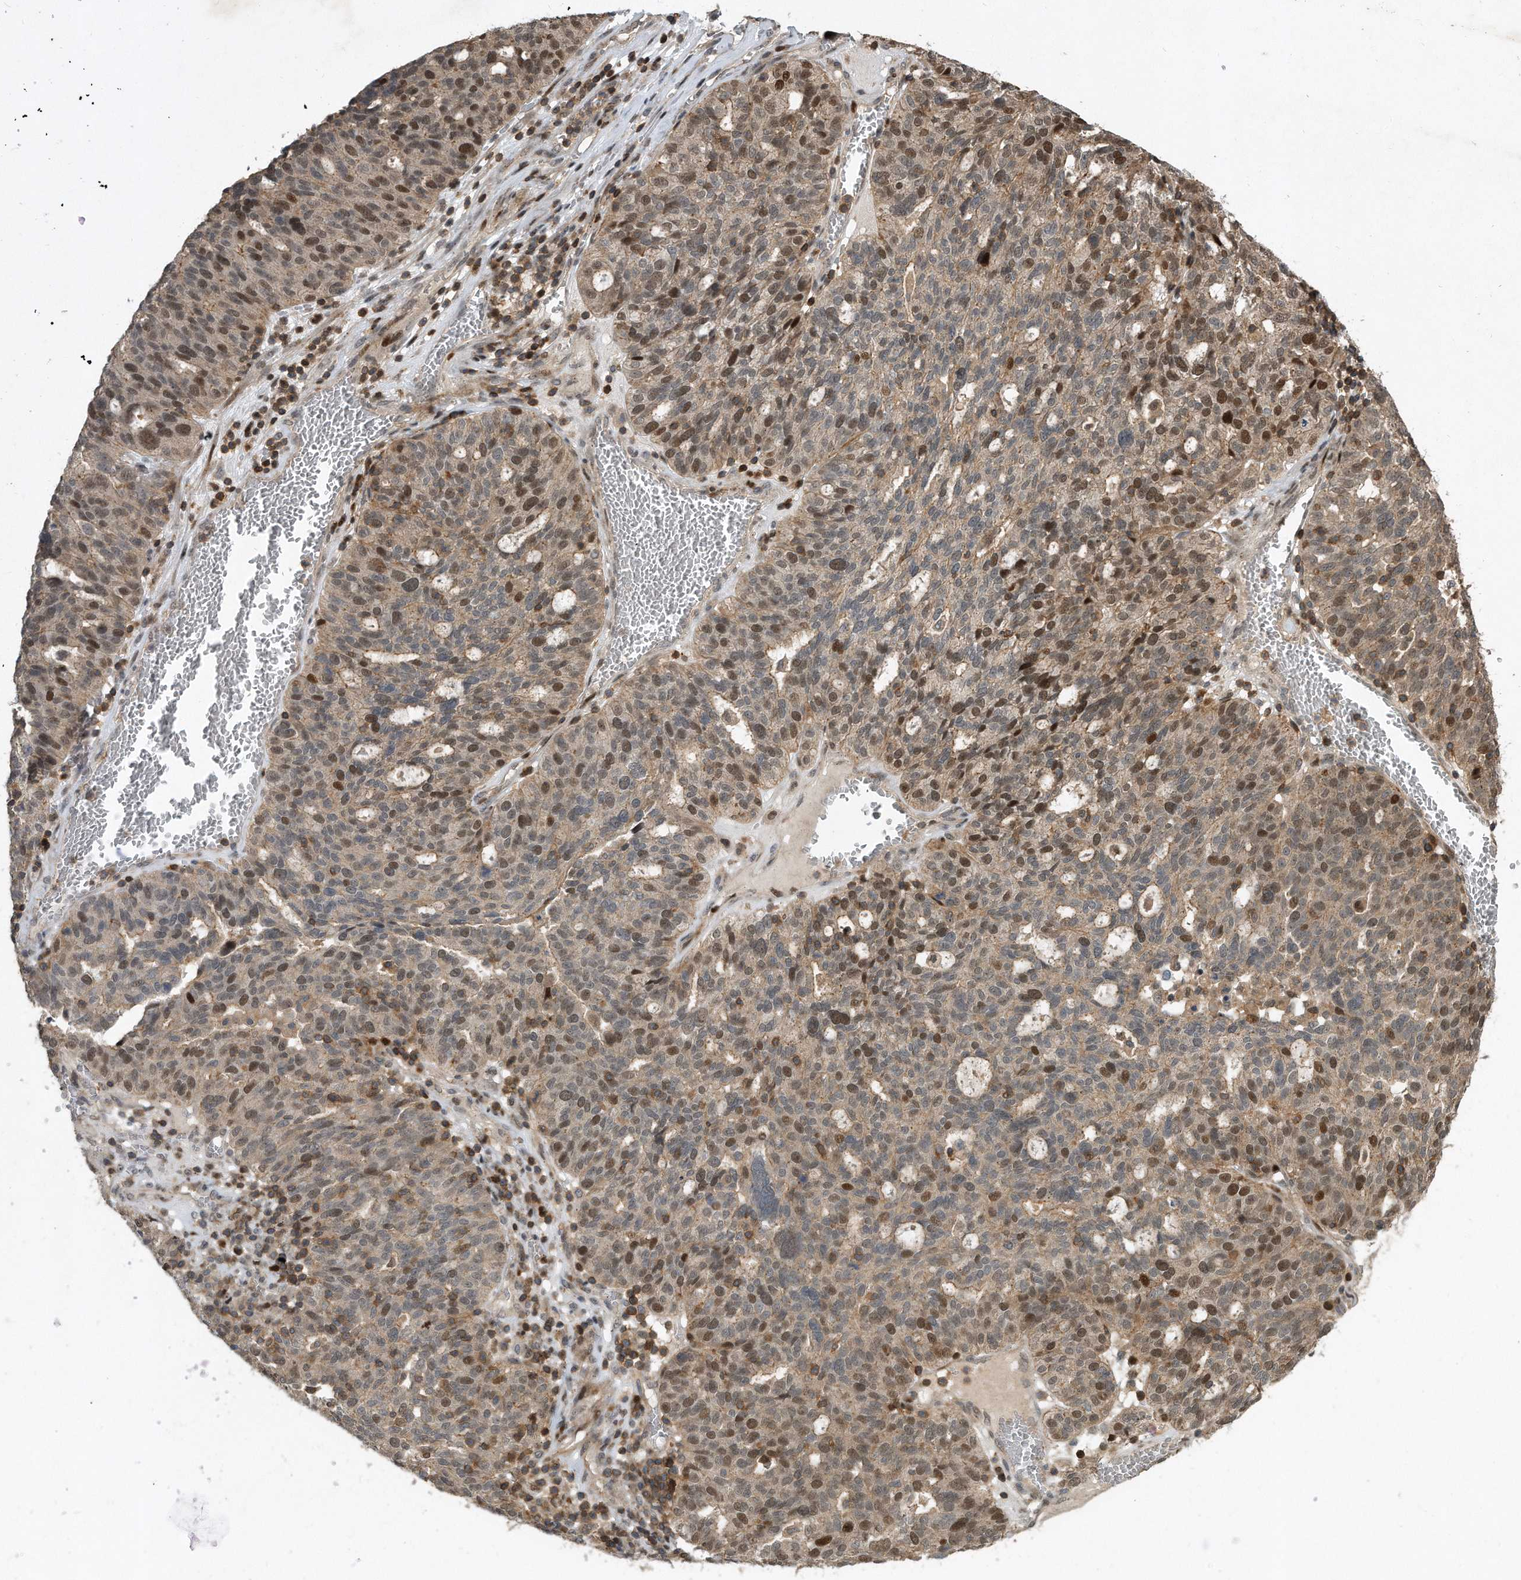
{"staining": {"intensity": "moderate", "quantity": "25%-75%", "location": "nuclear"}, "tissue": "ovarian cancer", "cell_type": "Tumor cells", "image_type": "cancer", "snomed": [{"axis": "morphology", "description": "Cystadenocarcinoma, serous, NOS"}, {"axis": "topography", "description": "Ovary"}], "caption": "Immunohistochemical staining of ovarian serous cystadenocarcinoma shows moderate nuclear protein expression in about 25%-75% of tumor cells.", "gene": "PGBD2", "patient": {"sex": "female", "age": 59}}